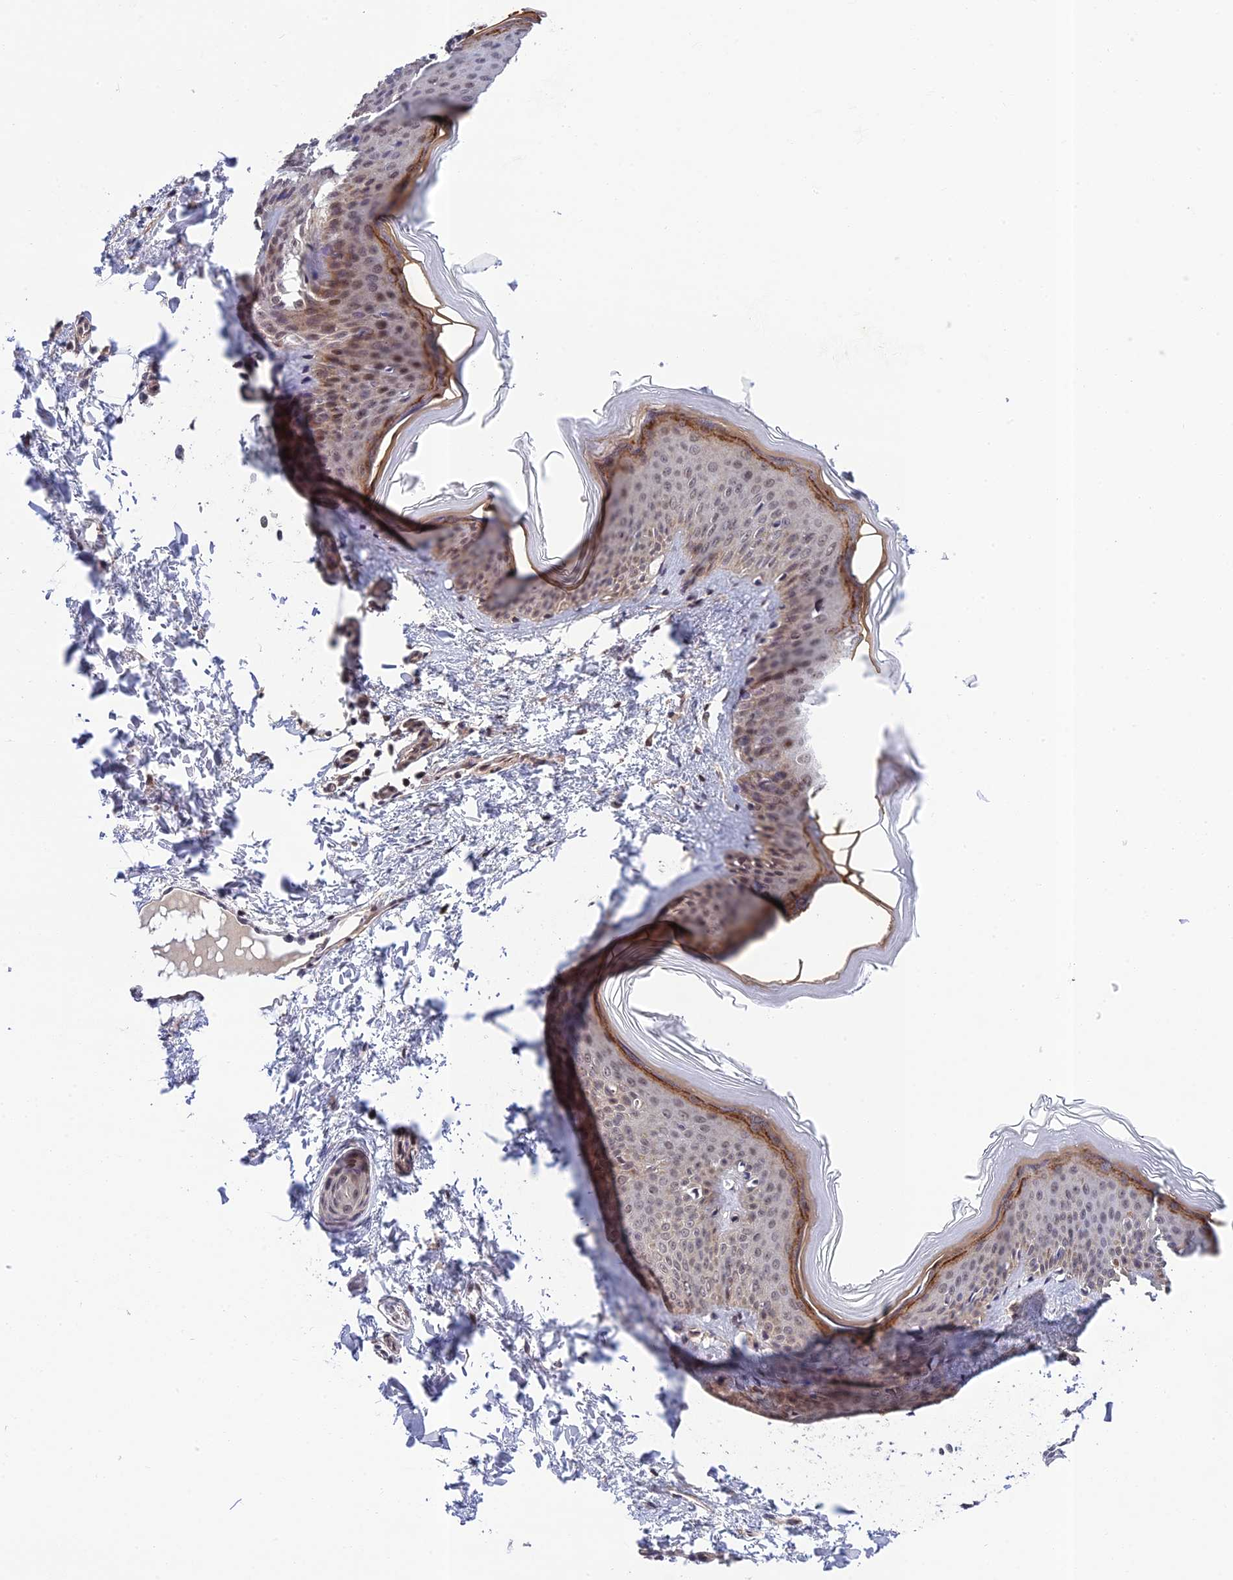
{"staining": {"intensity": "moderate", "quantity": ">75%", "location": "cytoplasmic/membranous"}, "tissue": "skin", "cell_type": "Fibroblasts", "image_type": "normal", "snomed": [{"axis": "morphology", "description": "Normal tissue, NOS"}, {"axis": "topography", "description": "Skin"}], "caption": "High-magnification brightfield microscopy of benign skin stained with DAB (3,3'-diaminobenzidine) (brown) and counterstained with hematoxylin (blue). fibroblasts exhibit moderate cytoplasmic/membranous positivity is identified in about>75% of cells.", "gene": "REXO1", "patient": {"sex": "female", "age": 27}}